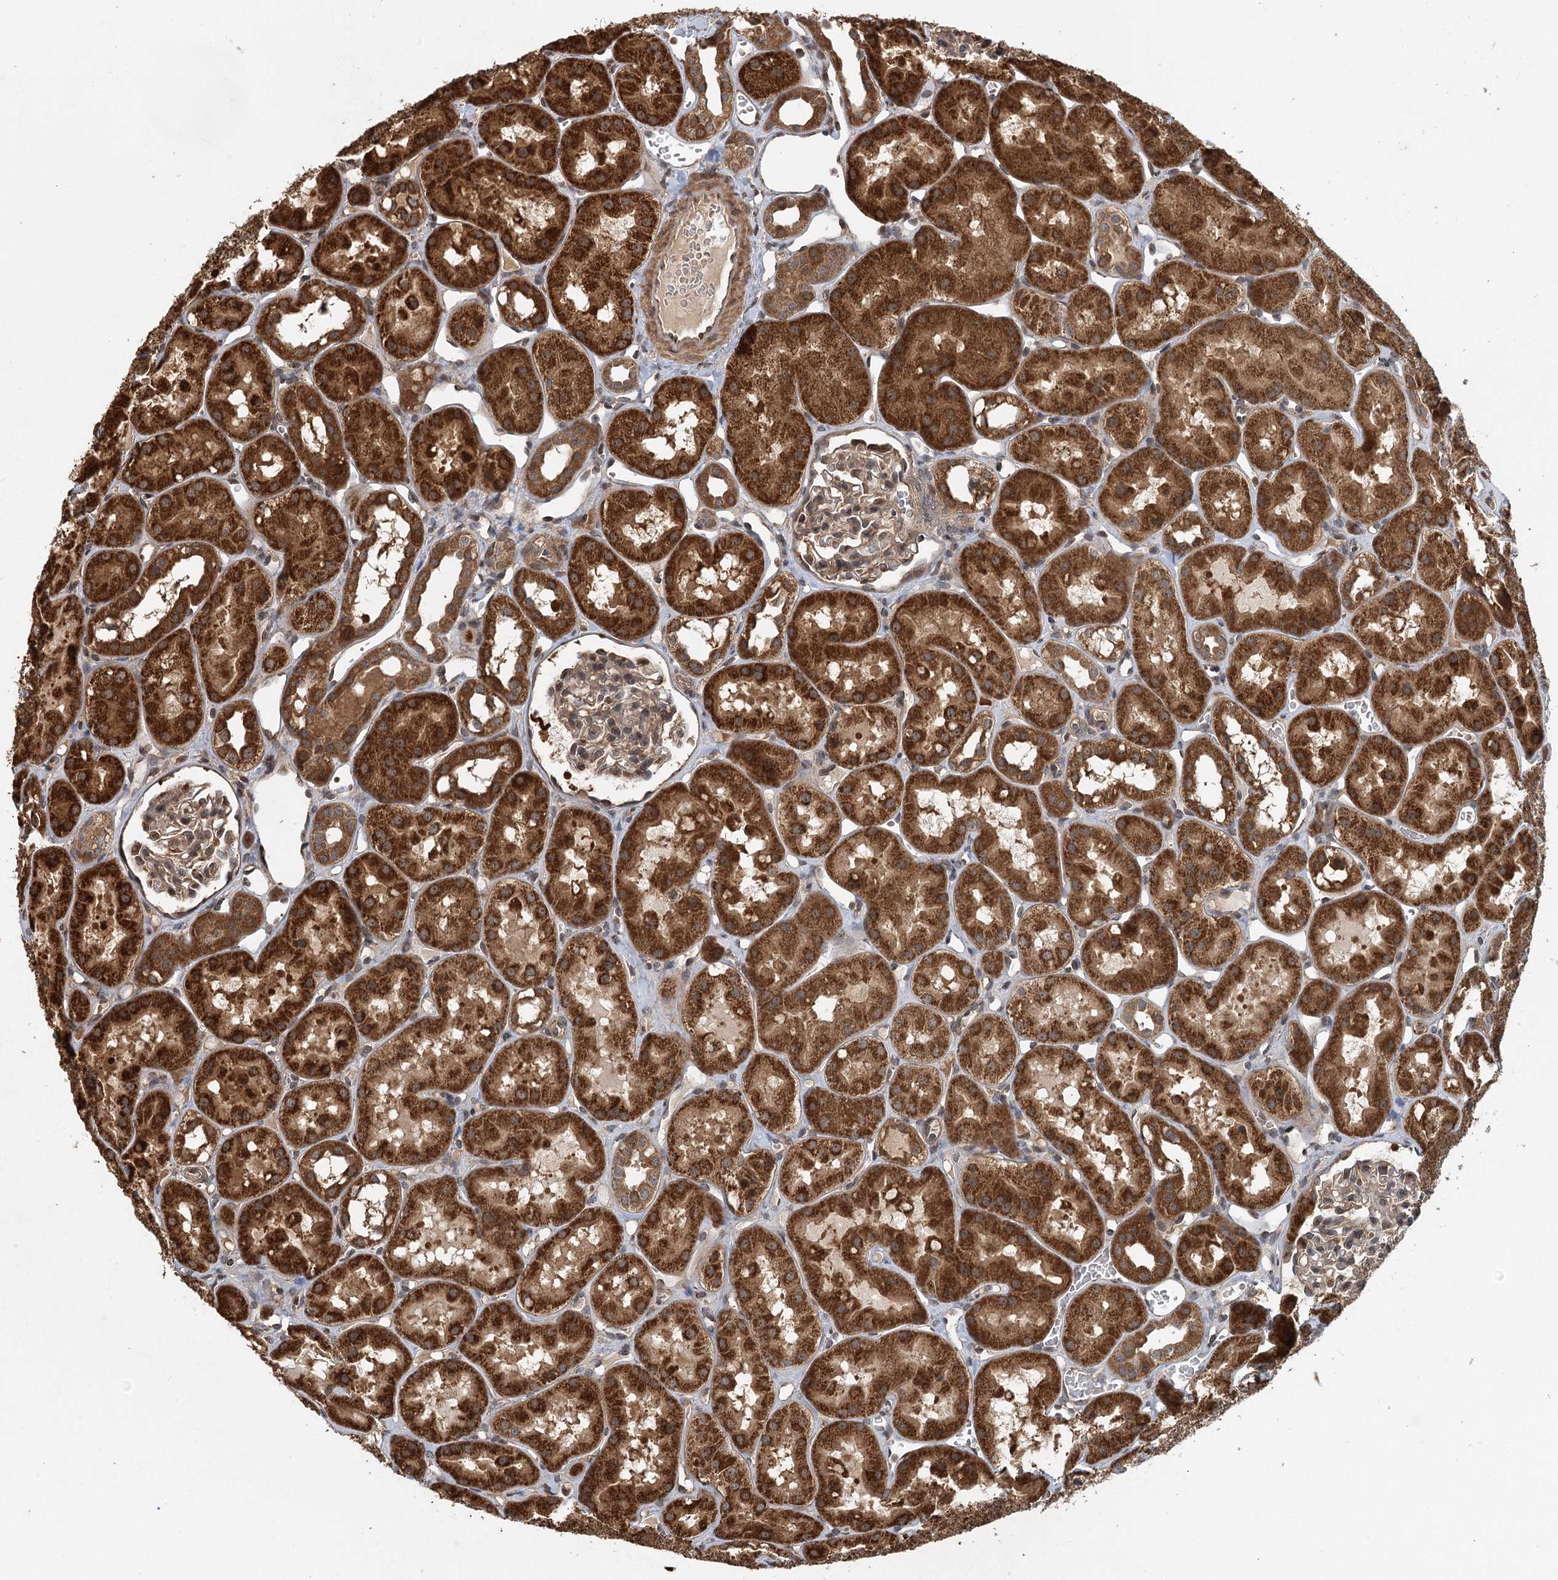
{"staining": {"intensity": "weak", "quantity": "25%-75%", "location": "cytoplasmic/membranous"}, "tissue": "kidney", "cell_type": "Cells in glomeruli", "image_type": "normal", "snomed": [{"axis": "morphology", "description": "Normal tissue, NOS"}, {"axis": "topography", "description": "Kidney"}], "caption": "Protein expression analysis of normal kidney exhibits weak cytoplasmic/membranous staining in about 25%-75% of cells in glomeruli.", "gene": "INSIG2", "patient": {"sex": "male", "age": 16}}